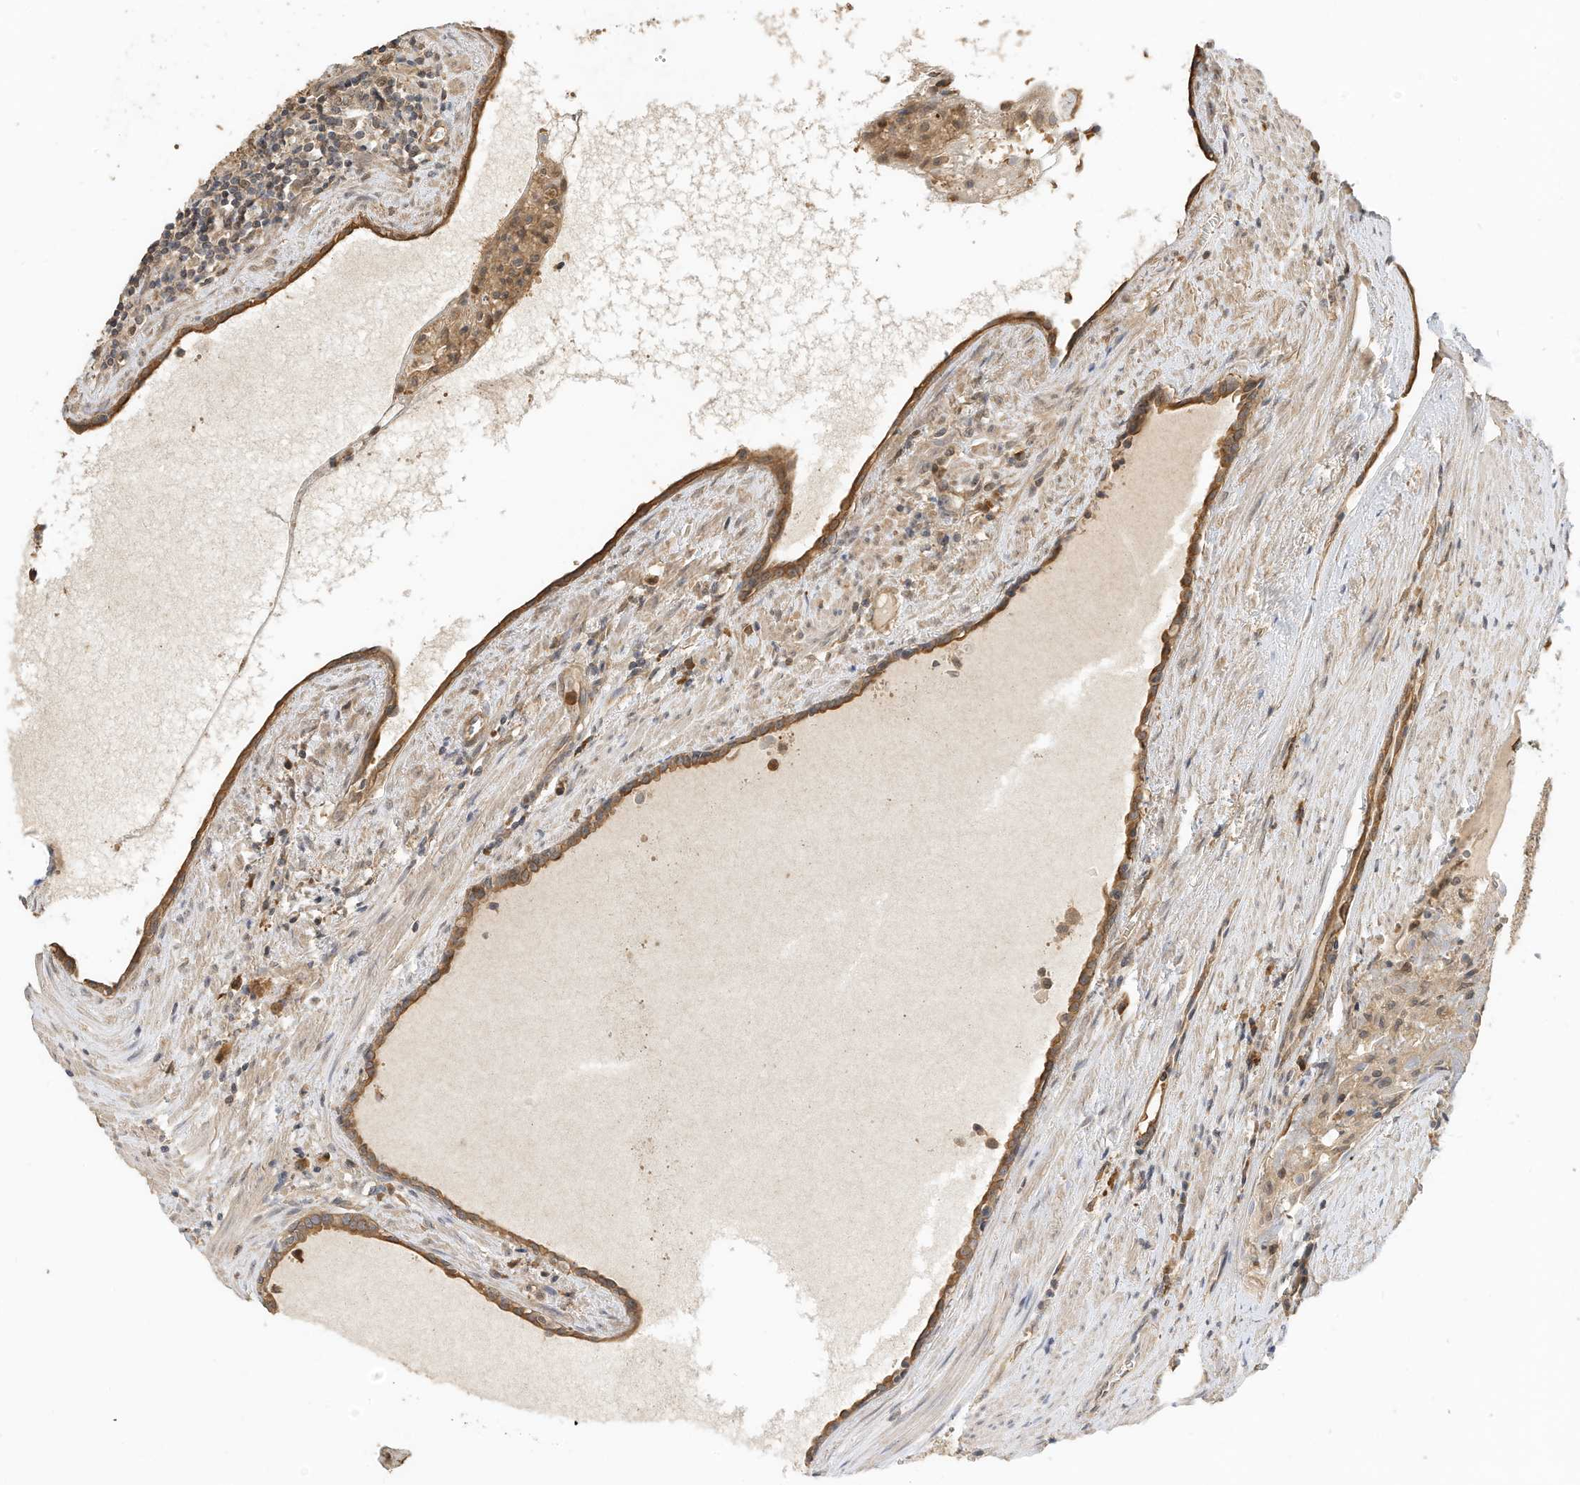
{"staining": {"intensity": "moderate", "quantity": ">75%", "location": "cytoplasmic/membranous"}, "tissue": "prostate cancer", "cell_type": "Tumor cells", "image_type": "cancer", "snomed": [{"axis": "morphology", "description": "Adenocarcinoma, High grade"}, {"axis": "topography", "description": "Prostate"}], "caption": "A photomicrograph of prostate cancer stained for a protein reveals moderate cytoplasmic/membranous brown staining in tumor cells. (IHC, brightfield microscopy, high magnification).", "gene": "OFD1", "patient": {"sex": "male", "age": 68}}